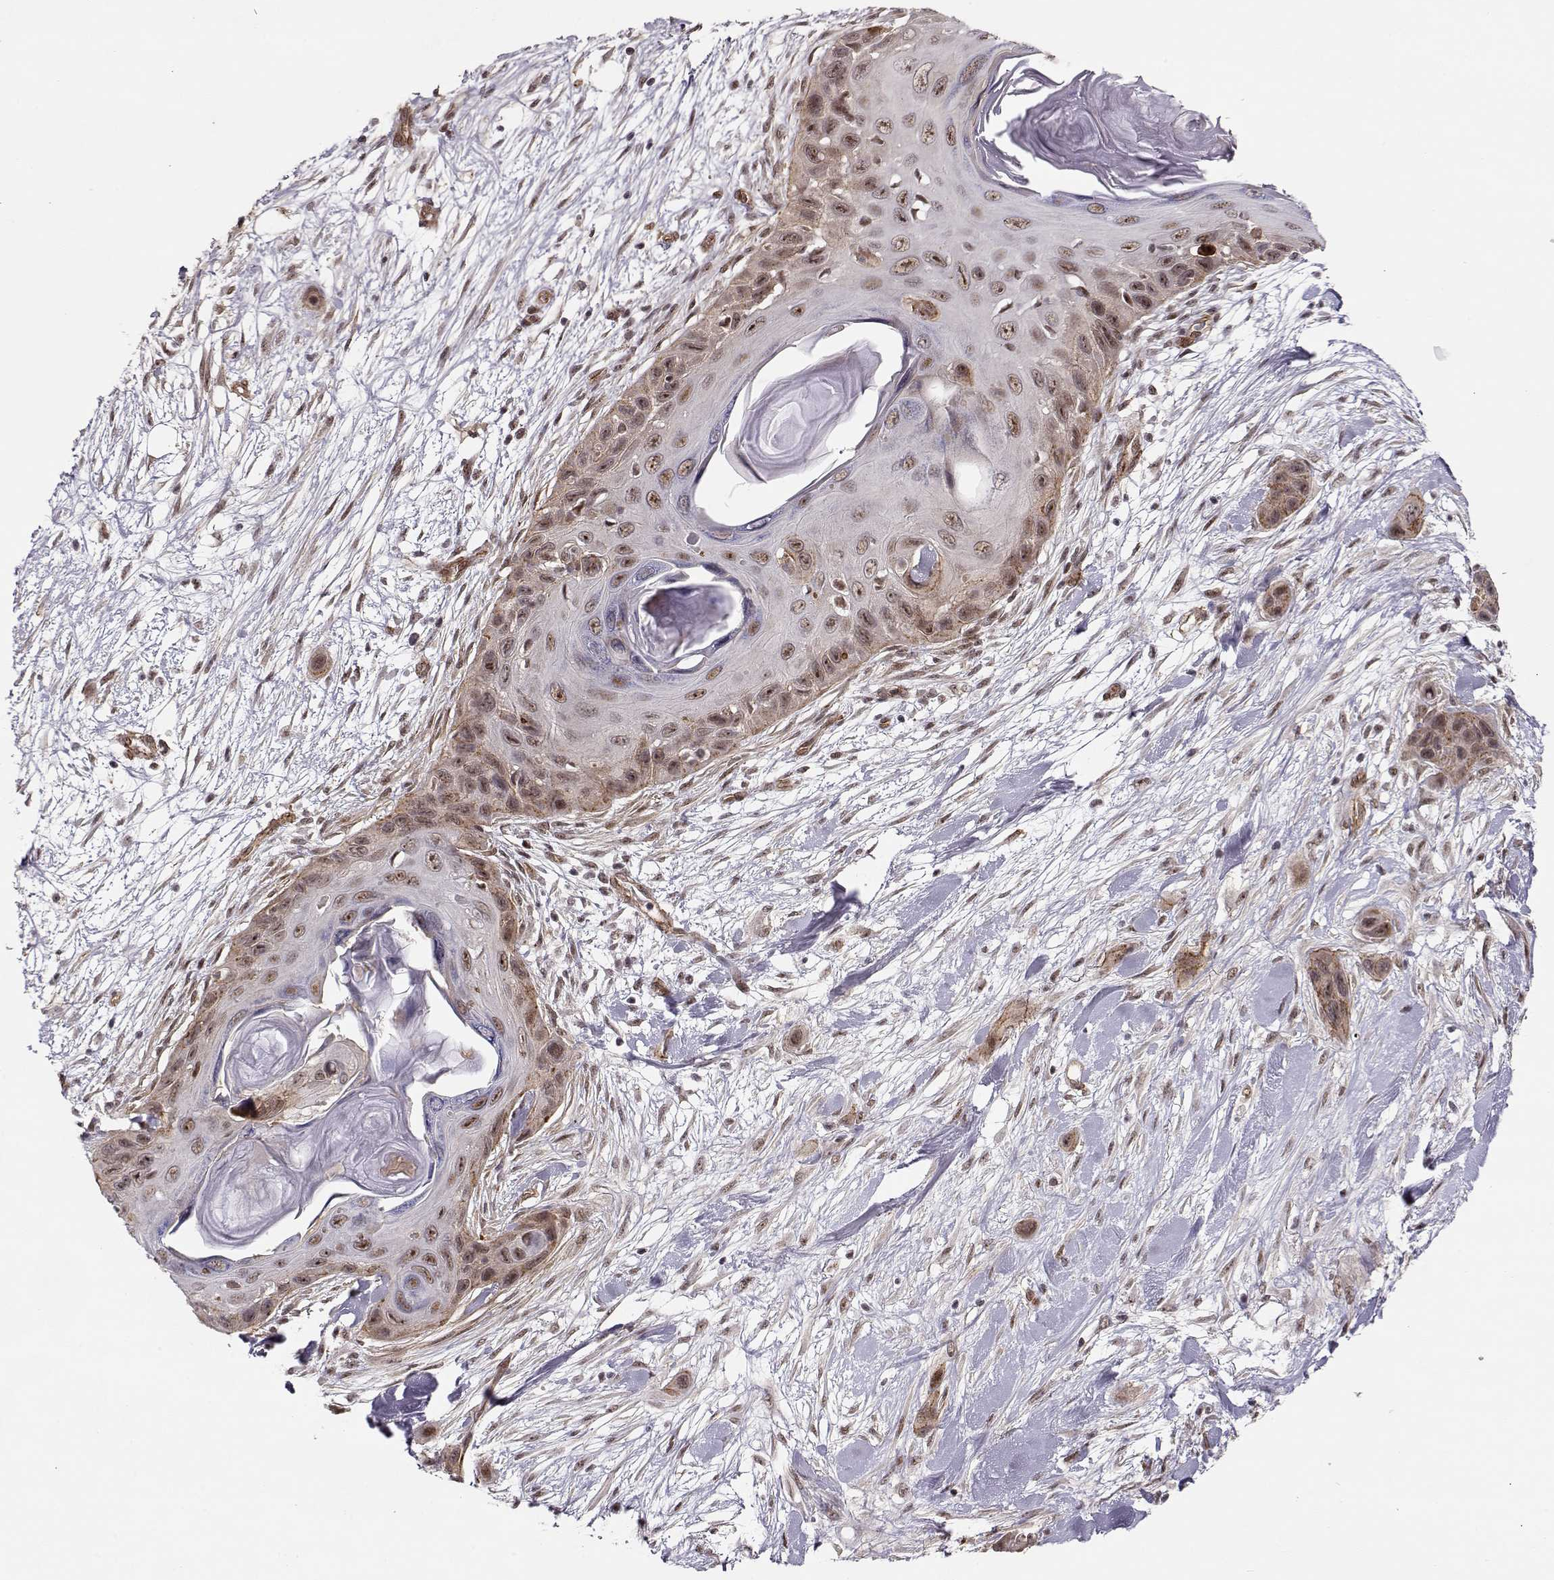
{"staining": {"intensity": "moderate", "quantity": "25%-75%", "location": "cytoplasmic/membranous"}, "tissue": "skin cancer", "cell_type": "Tumor cells", "image_type": "cancer", "snomed": [{"axis": "morphology", "description": "Squamous cell carcinoma, NOS"}, {"axis": "topography", "description": "Skin"}], "caption": "This is a photomicrograph of immunohistochemistry (IHC) staining of squamous cell carcinoma (skin), which shows moderate staining in the cytoplasmic/membranous of tumor cells.", "gene": "CIR1", "patient": {"sex": "male", "age": 79}}